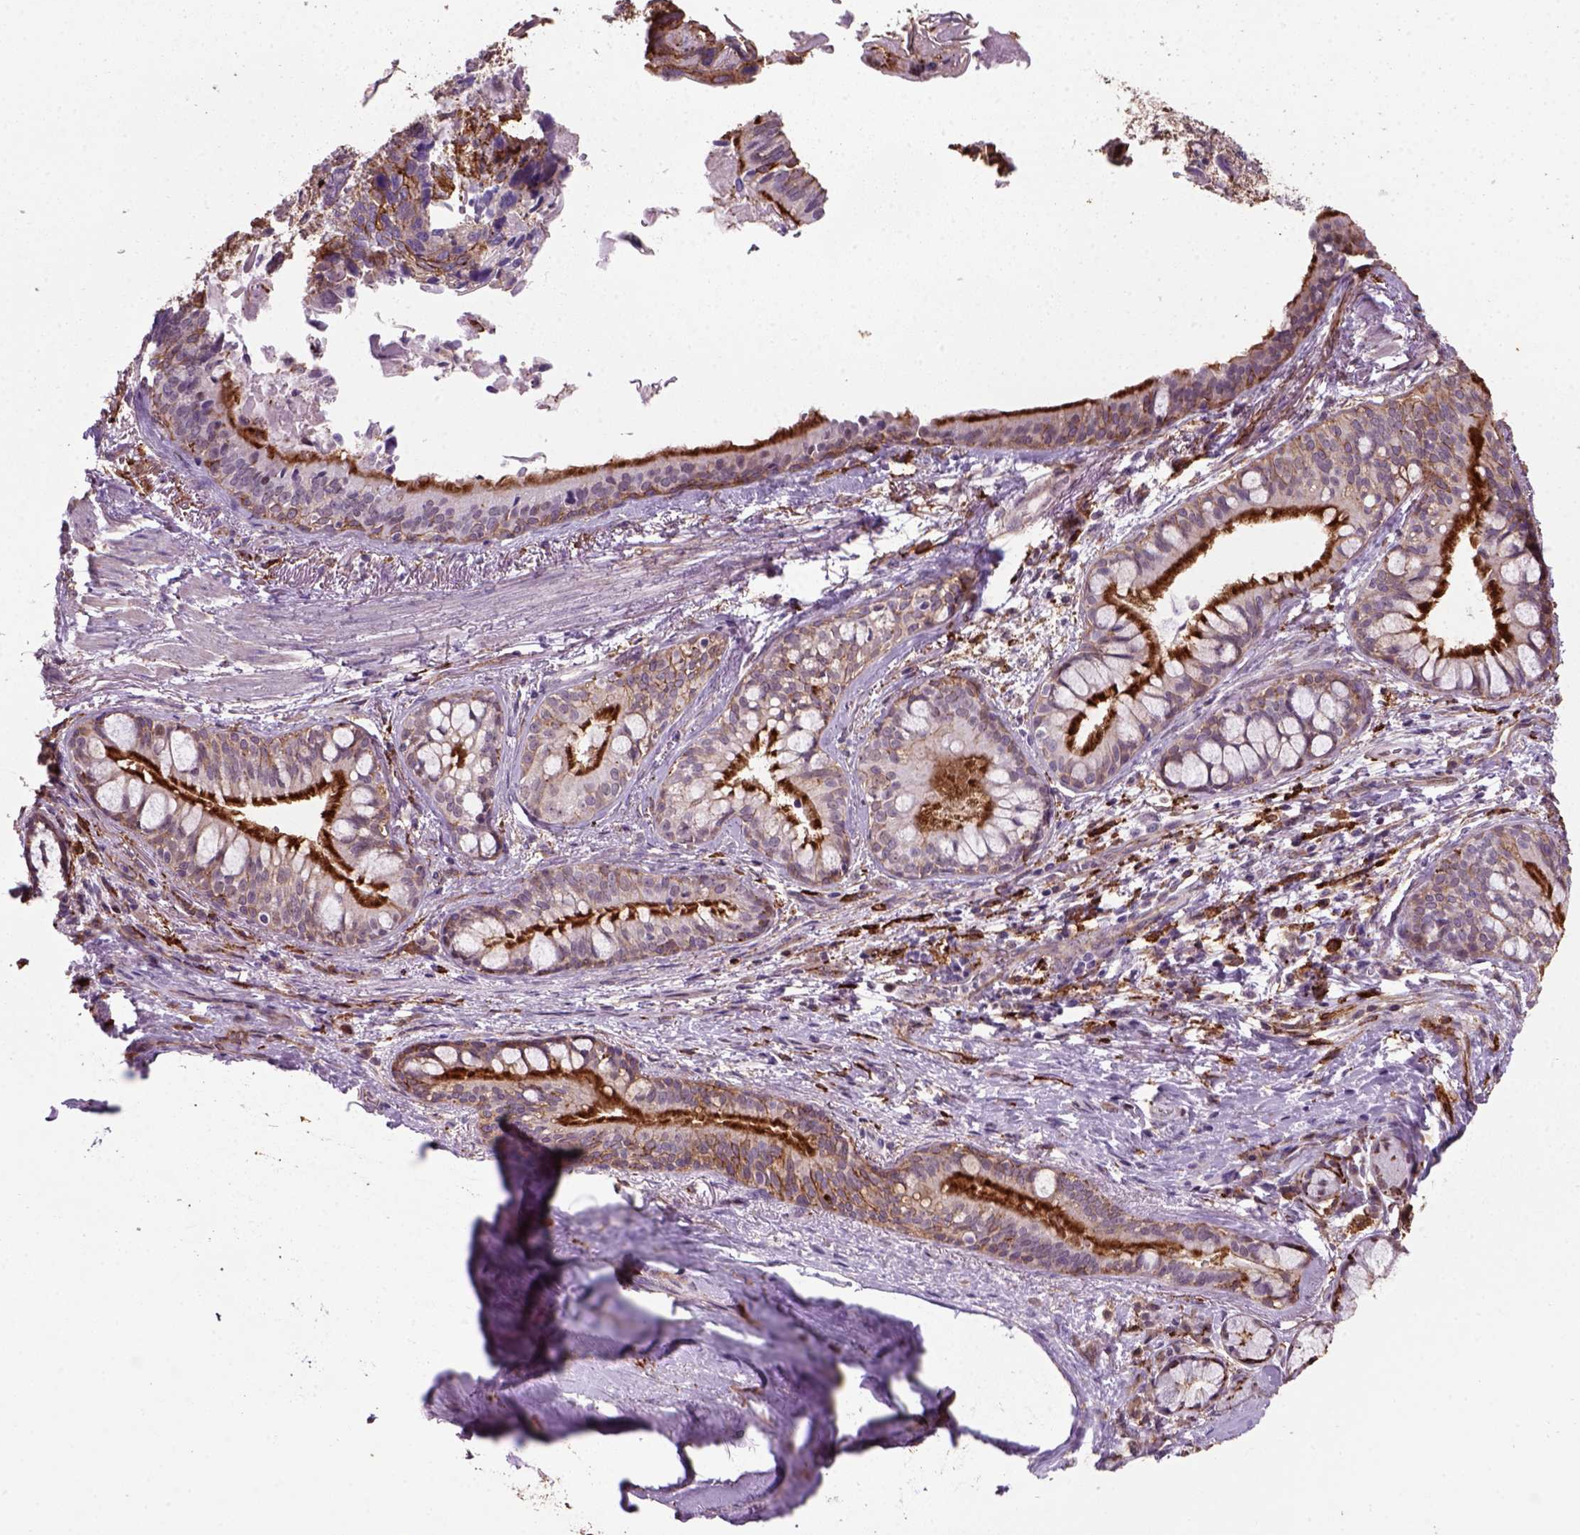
{"staining": {"intensity": "negative", "quantity": "none", "location": "none"}, "tissue": "lung cancer", "cell_type": "Tumor cells", "image_type": "cancer", "snomed": [{"axis": "morphology", "description": "Squamous cell carcinoma, NOS"}, {"axis": "topography", "description": "Lung"}], "caption": "Protein analysis of squamous cell carcinoma (lung) shows no significant positivity in tumor cells.", "gene": "MARCKS", "patient": {"sex": "male", "age": 69}}